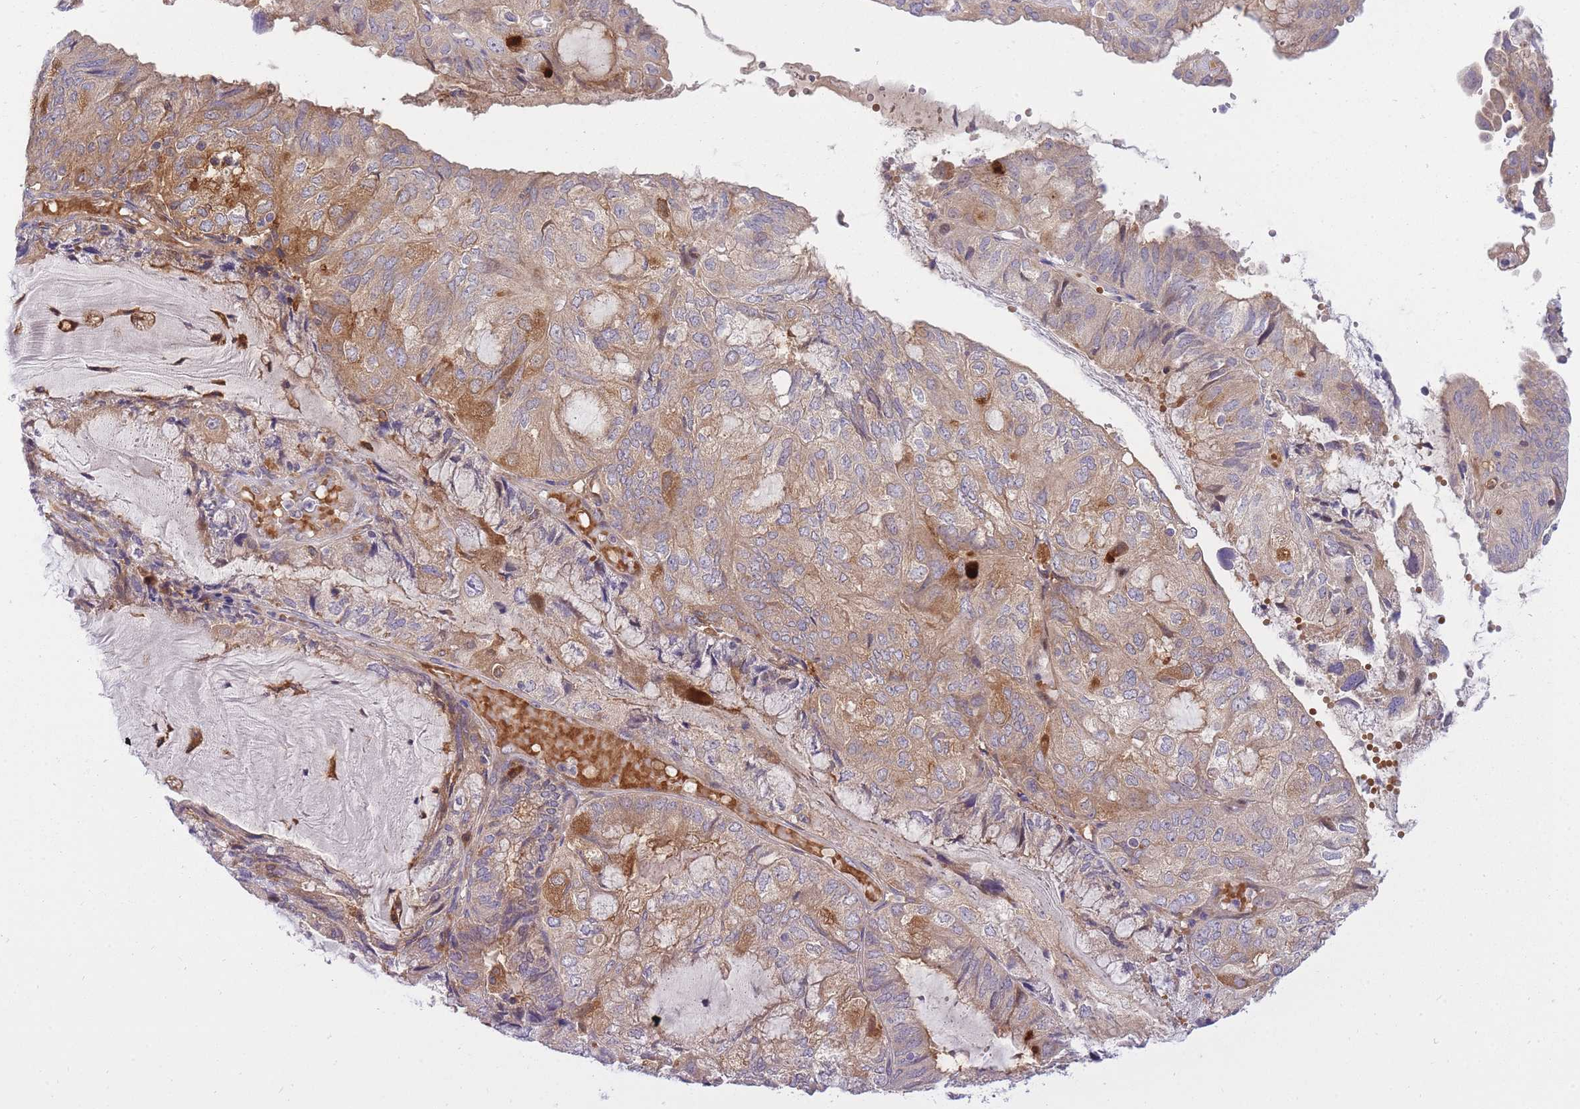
{"staining": {"intensity": "moderate", "quantity": "25%-75%", "location": "cytoplasmic/membranous"}, "tissue": "endometrial cancer", "cell_type": "Tumor cells", "image_type": "cancer", "snomed": [{"axis": "morphology", "description": "Adenocarcinoma, NOS"}, {"axis": "topography", "description": "Endometrium"}], "caption": "Tumor cells display medium levels of moderate cytoplasmic/membranous positivity in approximately 25%-75% of cells in endometrial adenocarcinoma.", "gene": "CRYGN", "patient": {"sex": "female", "age": 81}}